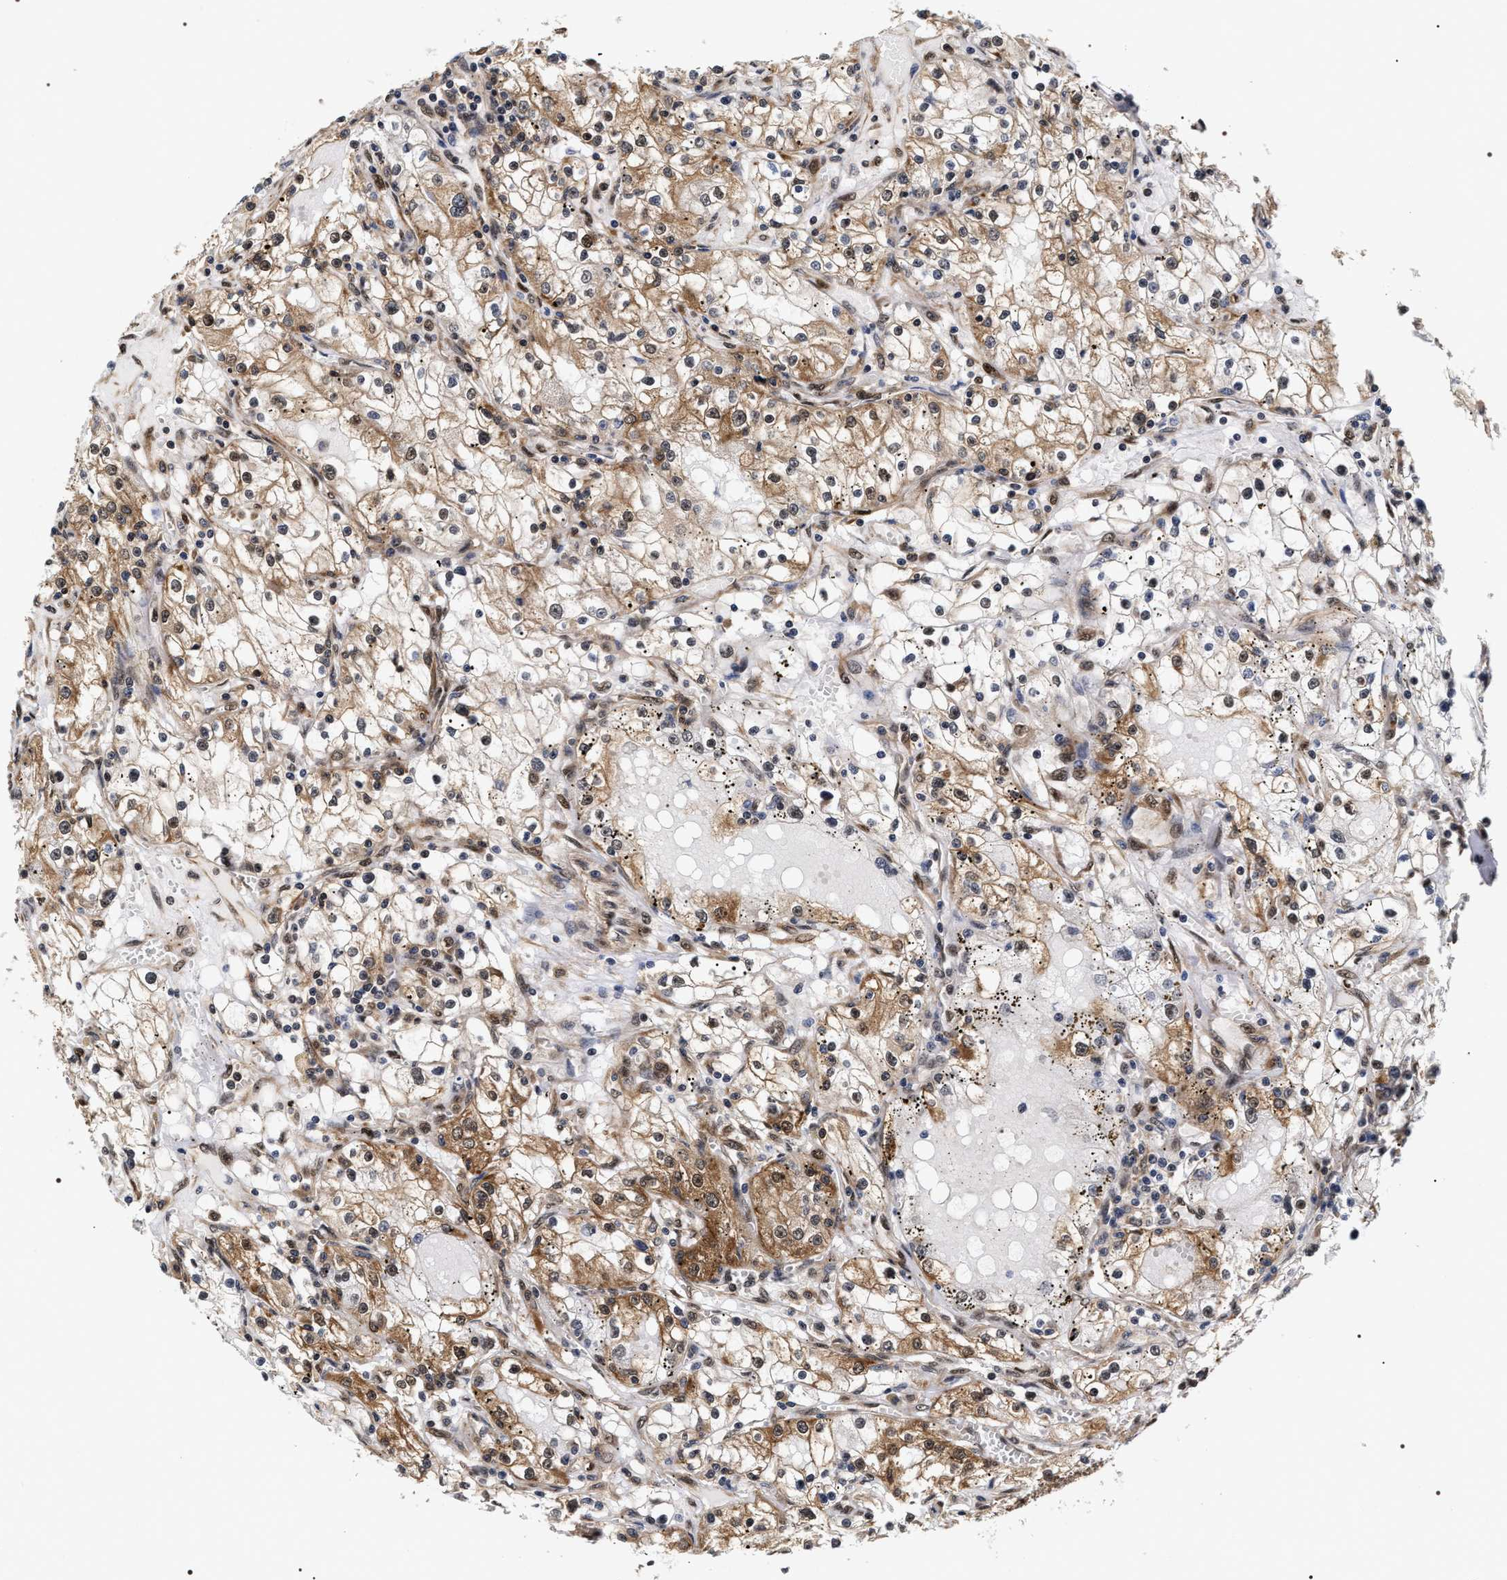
{"staining": {"intensity": "moderate", "quantity": ">75%", "location": "cytoplasmic/membranous"}, "tissue": "renal cancer", "cell_type": "Tumor cells", "image_type": "cancer", "snomed": [{"axis": "morphology", "description": "Adenocarcinoma, NOS"}, {"axis": "topography", "description": "Kidney"}], "caption": "Adenocarcinoma (renal) stained with IHC demonstrates moderate cytoplasmic/membranous positivity in about >75% of tumor cells.", "gene": "BAG6", "patient": {"sex": "male", "age": 56}}